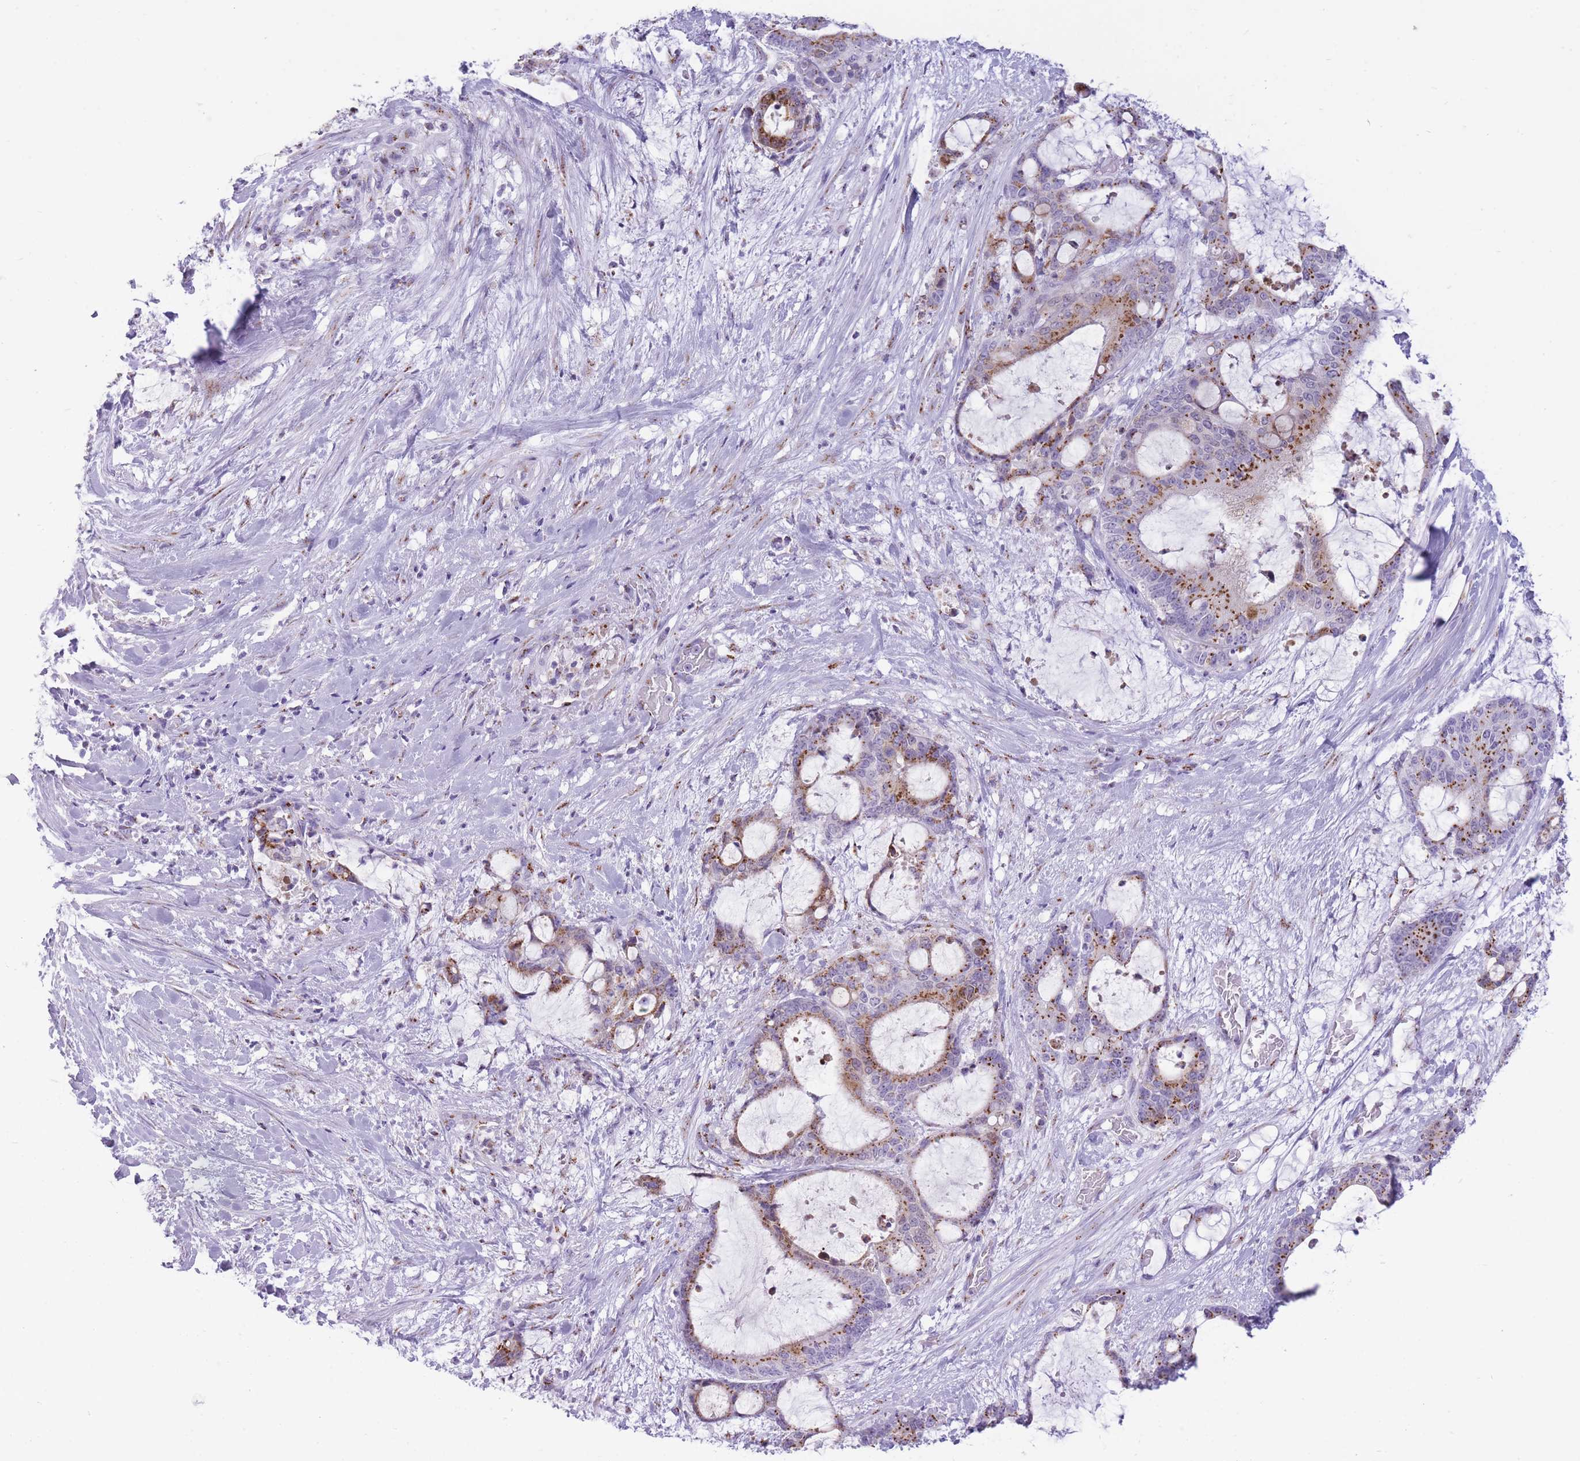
{"staining": {"intensity": "moderate", "quantity": ">75%", "location": "cytoplasmic/membranous"}, "tissue": "liver cancer", "cell_type": "Tumor cells", "image_type": "cancer", "snomed": [{"axis": "morphology", "description": "Normal tissue, NOS"}, {"axis": "morphology", "description": "Cholangiocarcinoma"}, {"axis": "topography", "description": "Liver"}, {"axis": "topography", "description": "Peripheral nerve tissue"}], "caption": "Liver cholangiocarcinoma stained for a protein demonstrates moderate cytoplasmic/membranous positivity in tumor cells.", "gene": "B4GALT2", "patient": {"sex": "female", "age": 73}}